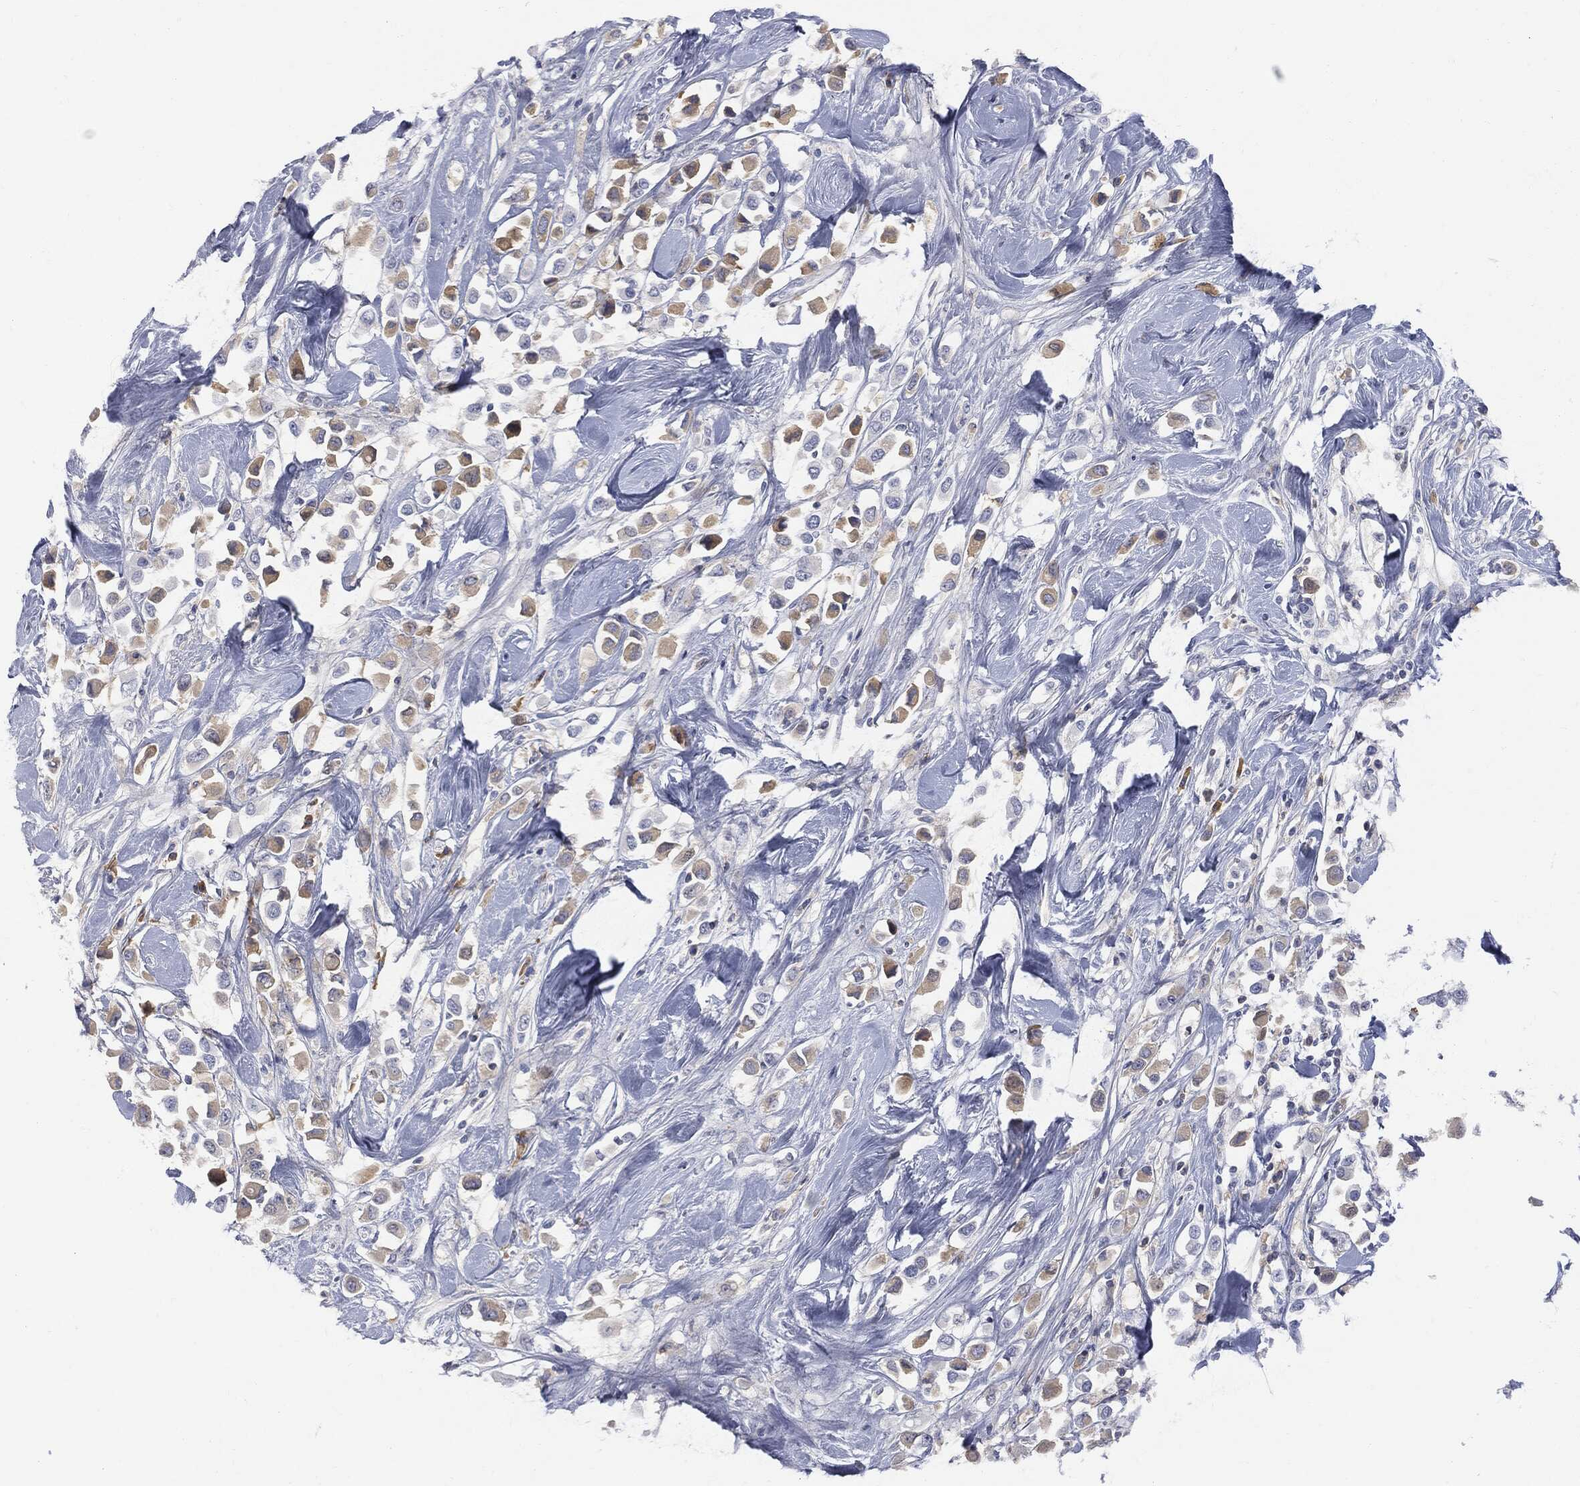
{"staining": {"intensity": "weak", "quantity": "<25%", "location": "cytoplasmic/membranous"}, "tissue": "breast cancer", "cell_type": "Tumor cells", "image_type": "cancer", "snomed": [{"axis": "morphology", "description": "Duct carcinoma"}, {"axis": "topography", "description": "Breast"}], "caption": "This micrograph is of breast cancer stained with immunohistochemistry to label a protein in brown with the nuclei are counter-stained blue. There is no expression in tumor cells. (Brightfield microscopy of DAB IHC at high magnification).", "gene": "BTK", "patient": {"sex": "female", "age": 61}}